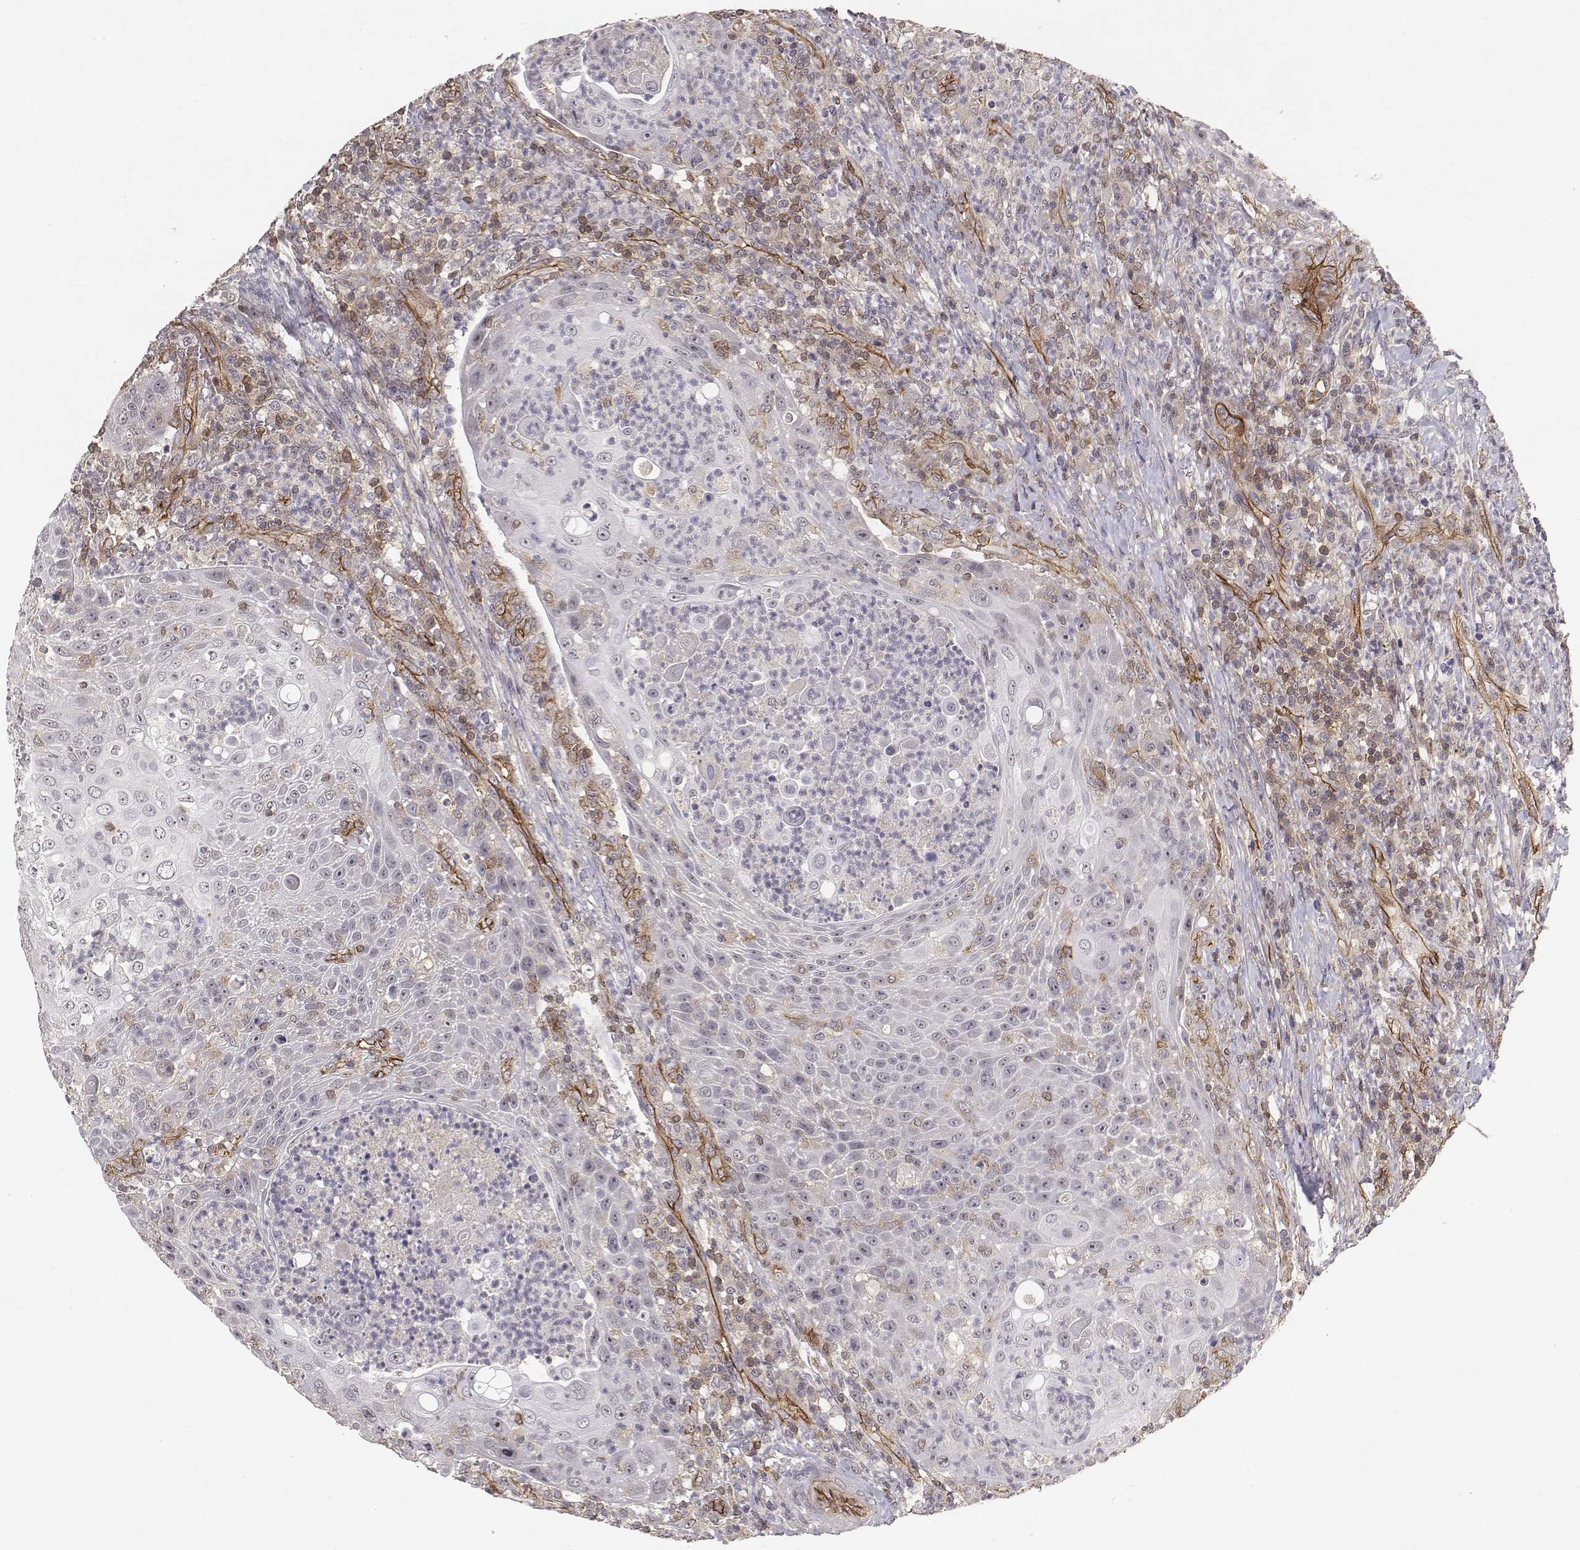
{"staining": {"intensity": "negative", "quantity": "none", "location": "none"}, "tissue": "head and neck cancer", "cell_type": "Tumor cells", "image_type": "cancer", "snomed": [{"axis": "morphology", "description": "Squamous cell carcinoma, NOS"}, {"axis": "topography", "description": "Head-Neck"}], "caption": "This is an IHC micrograph of human squamous cell carcinoma (head and neck). There is no expression in tumor cells.", "gene": "PTPRG", "patient": {"sex": "male", "age": 69}}